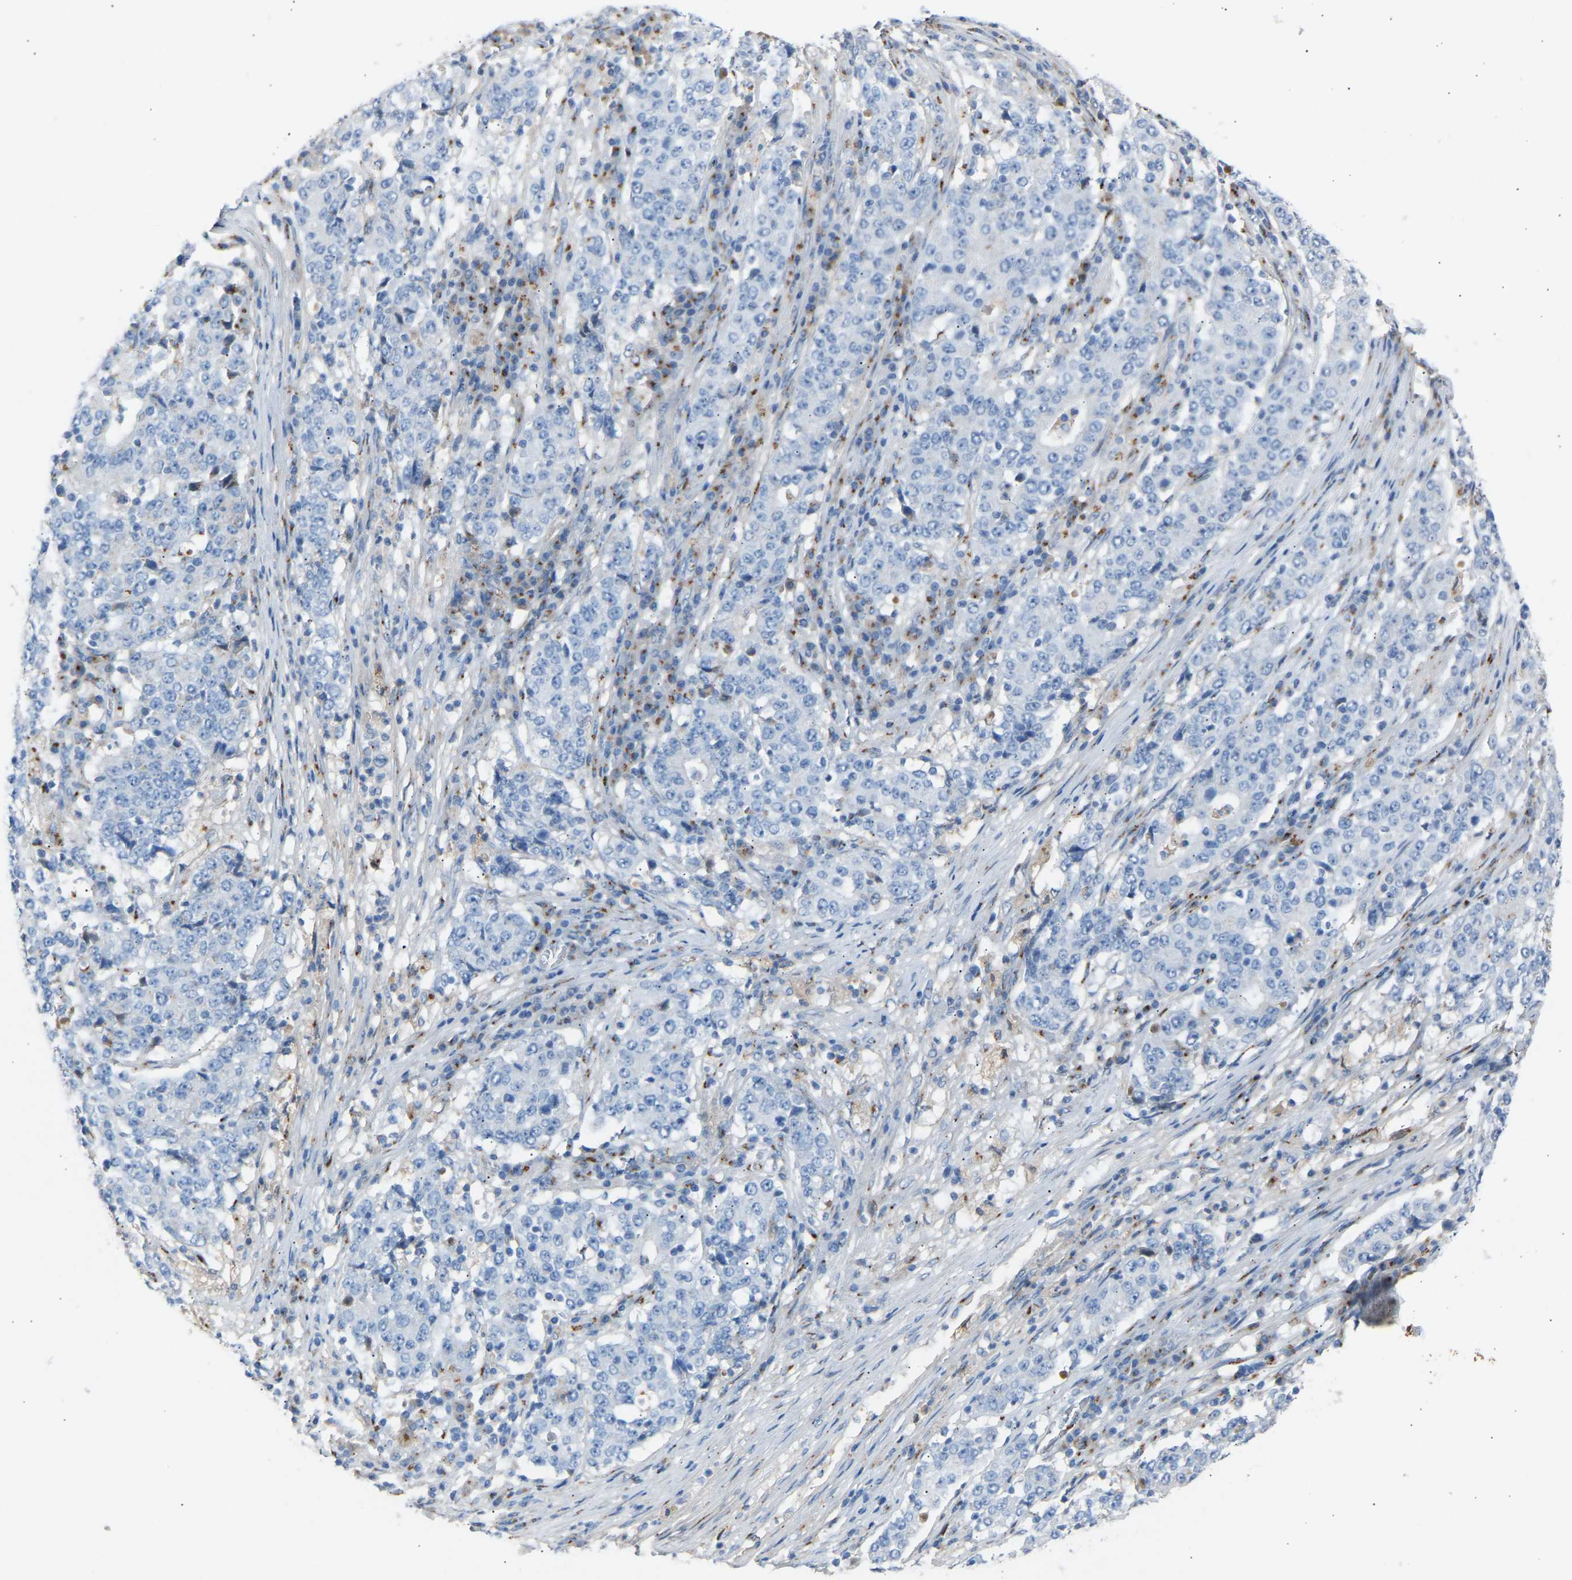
{"staining": {"intensity": "negative", "quantity": "none", "location": "none"}, "tissue": "stomach cancer", "cell_type": "Tumor cells", "image_type": "cancer", "snomed": [{"axis": "morphology", "description": "Adenocarcinoma, NOS"}, {"axis": "topography", "description": "Stomach"}], "caption": "Tumor cells are negative for protein expression in human stomach adenocarcinoma.", "gene": "CYREN", "patient": {"sex": "male", "age": 59}}